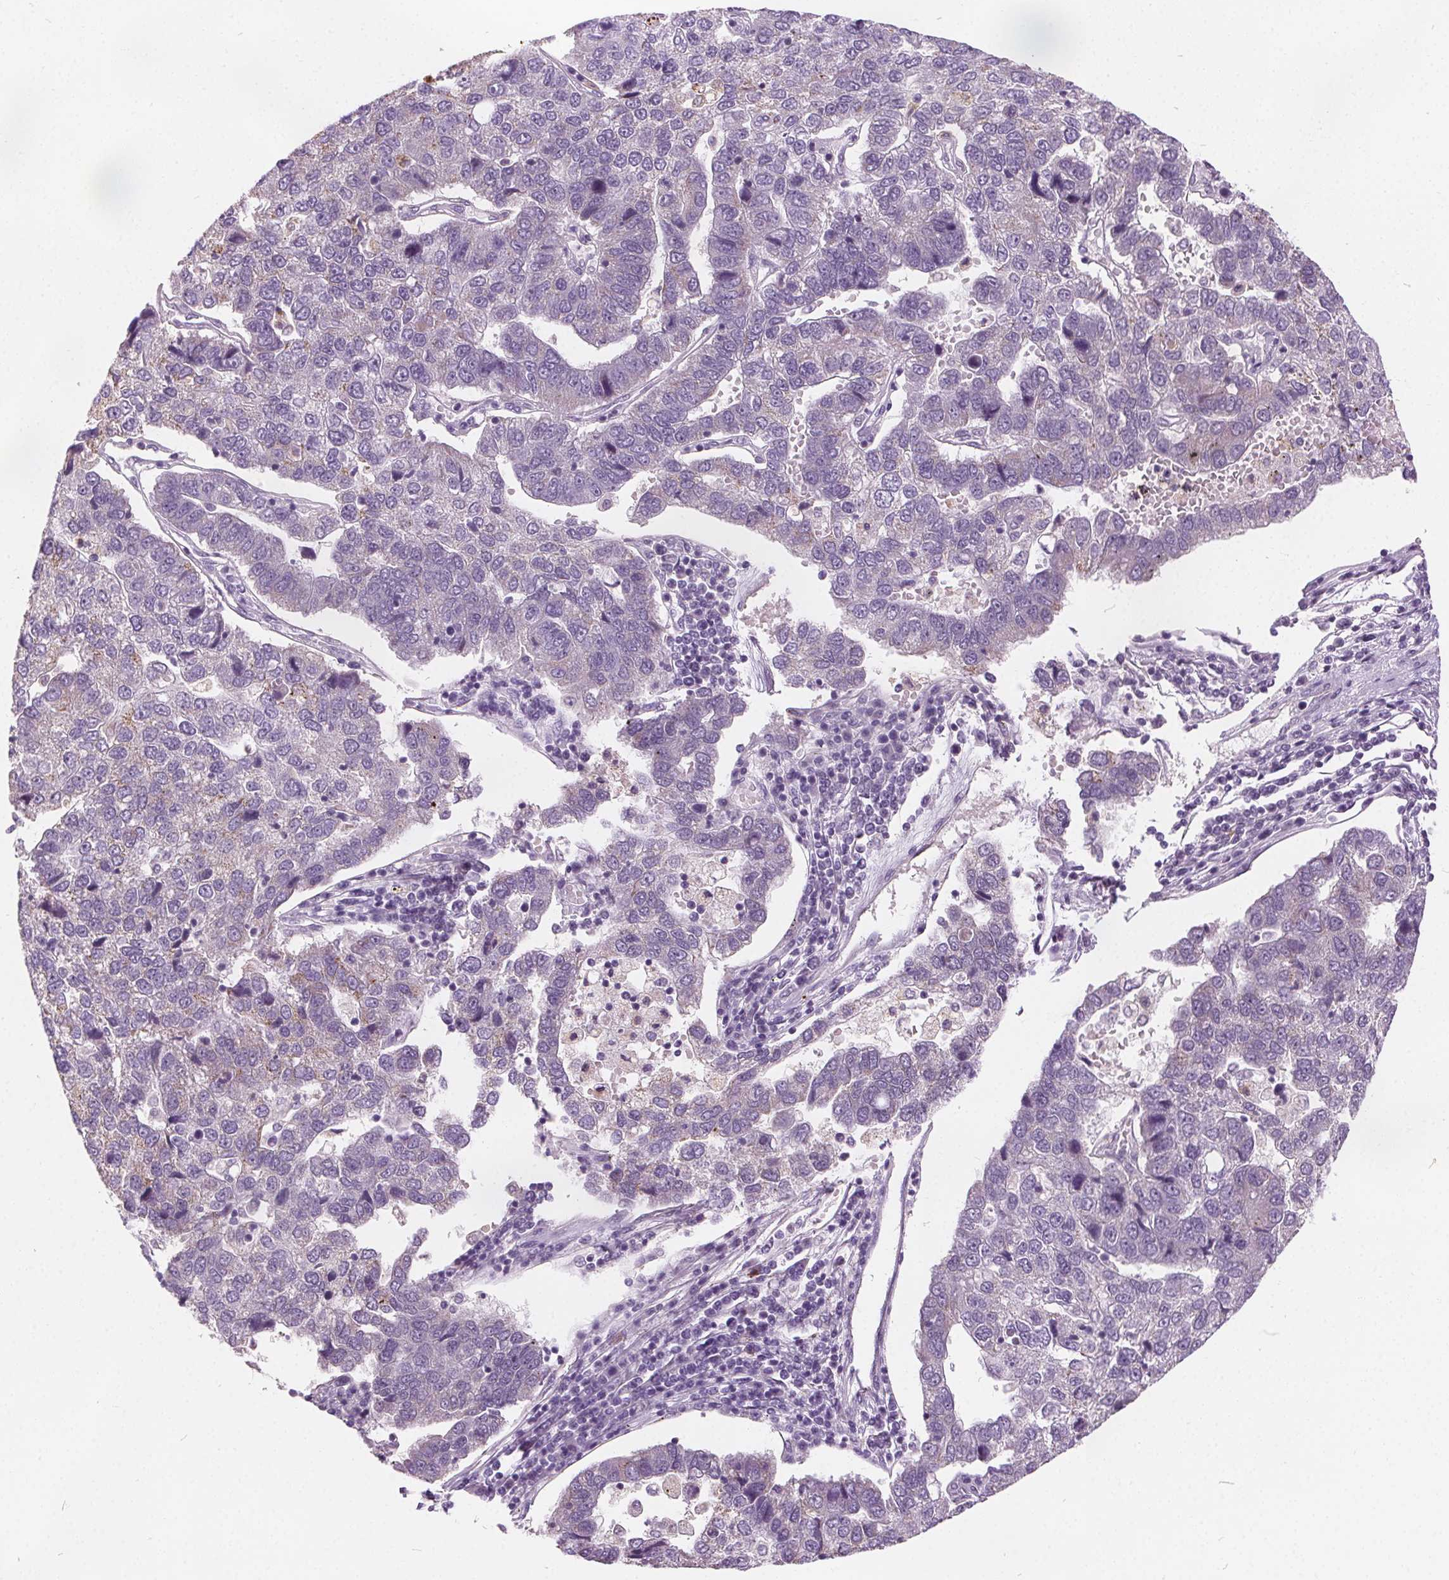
{"staining": {"intensity": "negative", "quantity": "none", "location": "none"}, "tissue": "pancreatic cancer", "cell_type": "Tumor cells", "image_type": "cancer", "snomed": [{"axis": "morphology", "description": "Adenocarcinoma, NOS"}, {"axis": "topography", "description": "Pancreas"}], "caption": "Immunohistochemistry histopathology image of pancreatic cancer (adenocarcinoma) stained for a protein (brown), which displays no expression in tumor cells.", "gene": "ACOX2", "patient": {"sex": "female", "age": 61}}